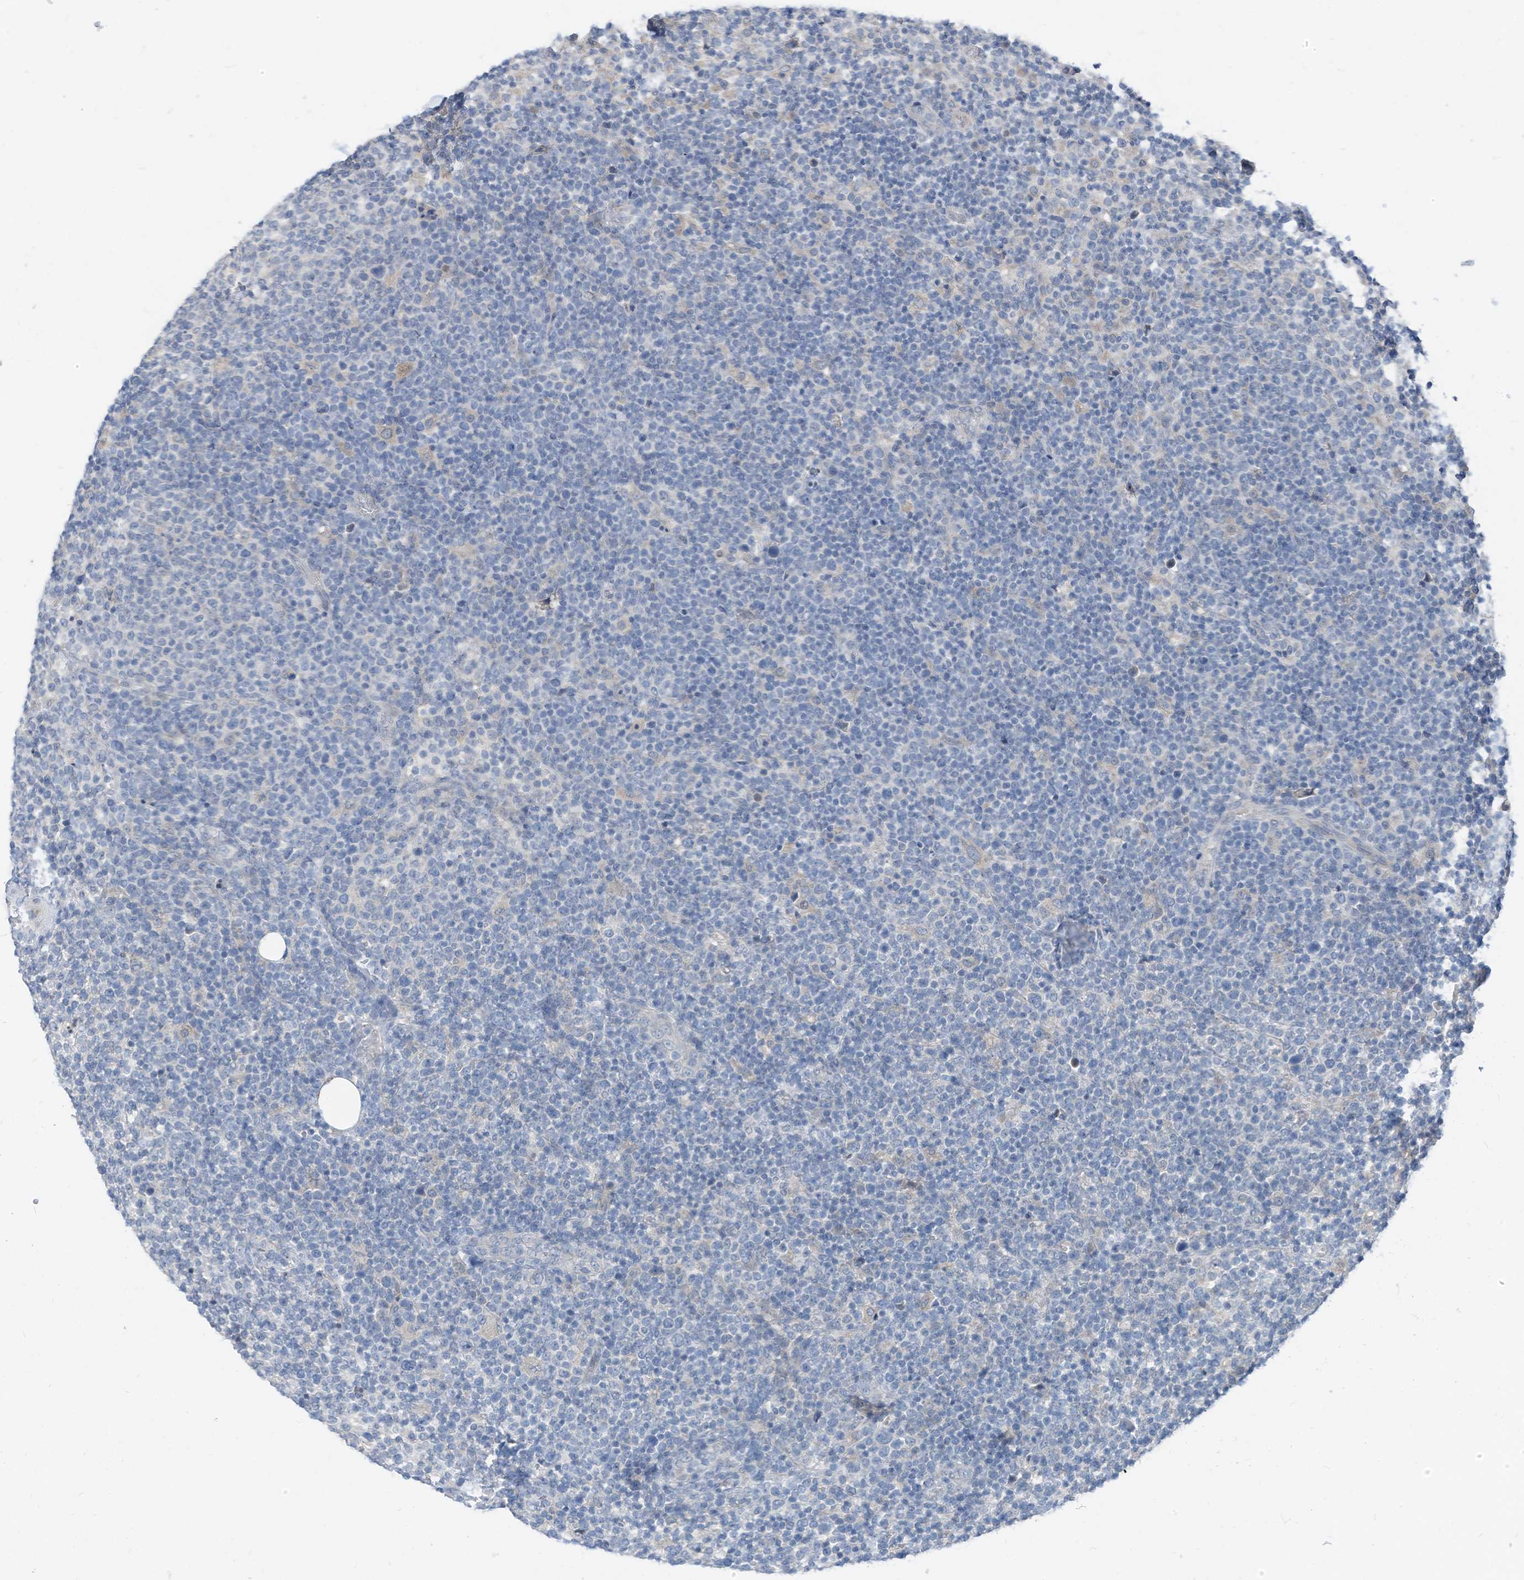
{"staining": {"intensity": "negative", "quantity": "none", "location": "none"}, "tissue": "lymphoma", "cell_type": "Tumor cells", "image_type": "cancer", "snomed": [{"axis": "morphology", "description": "Malignant lymphoma, non-Hodgkin's type, High grade"}, {"axis": "topography", "description": "Lymph node"}], "caption": "Immunohistochemistry image of neoplastic tissue: human malignant lymphoma, non-Hodgkin's type (high-grade) stained with DAB shows no significant protein positivity in tumor cells.", "gene": "LDAH", "patient": {"sex": "male", "age": 61}}